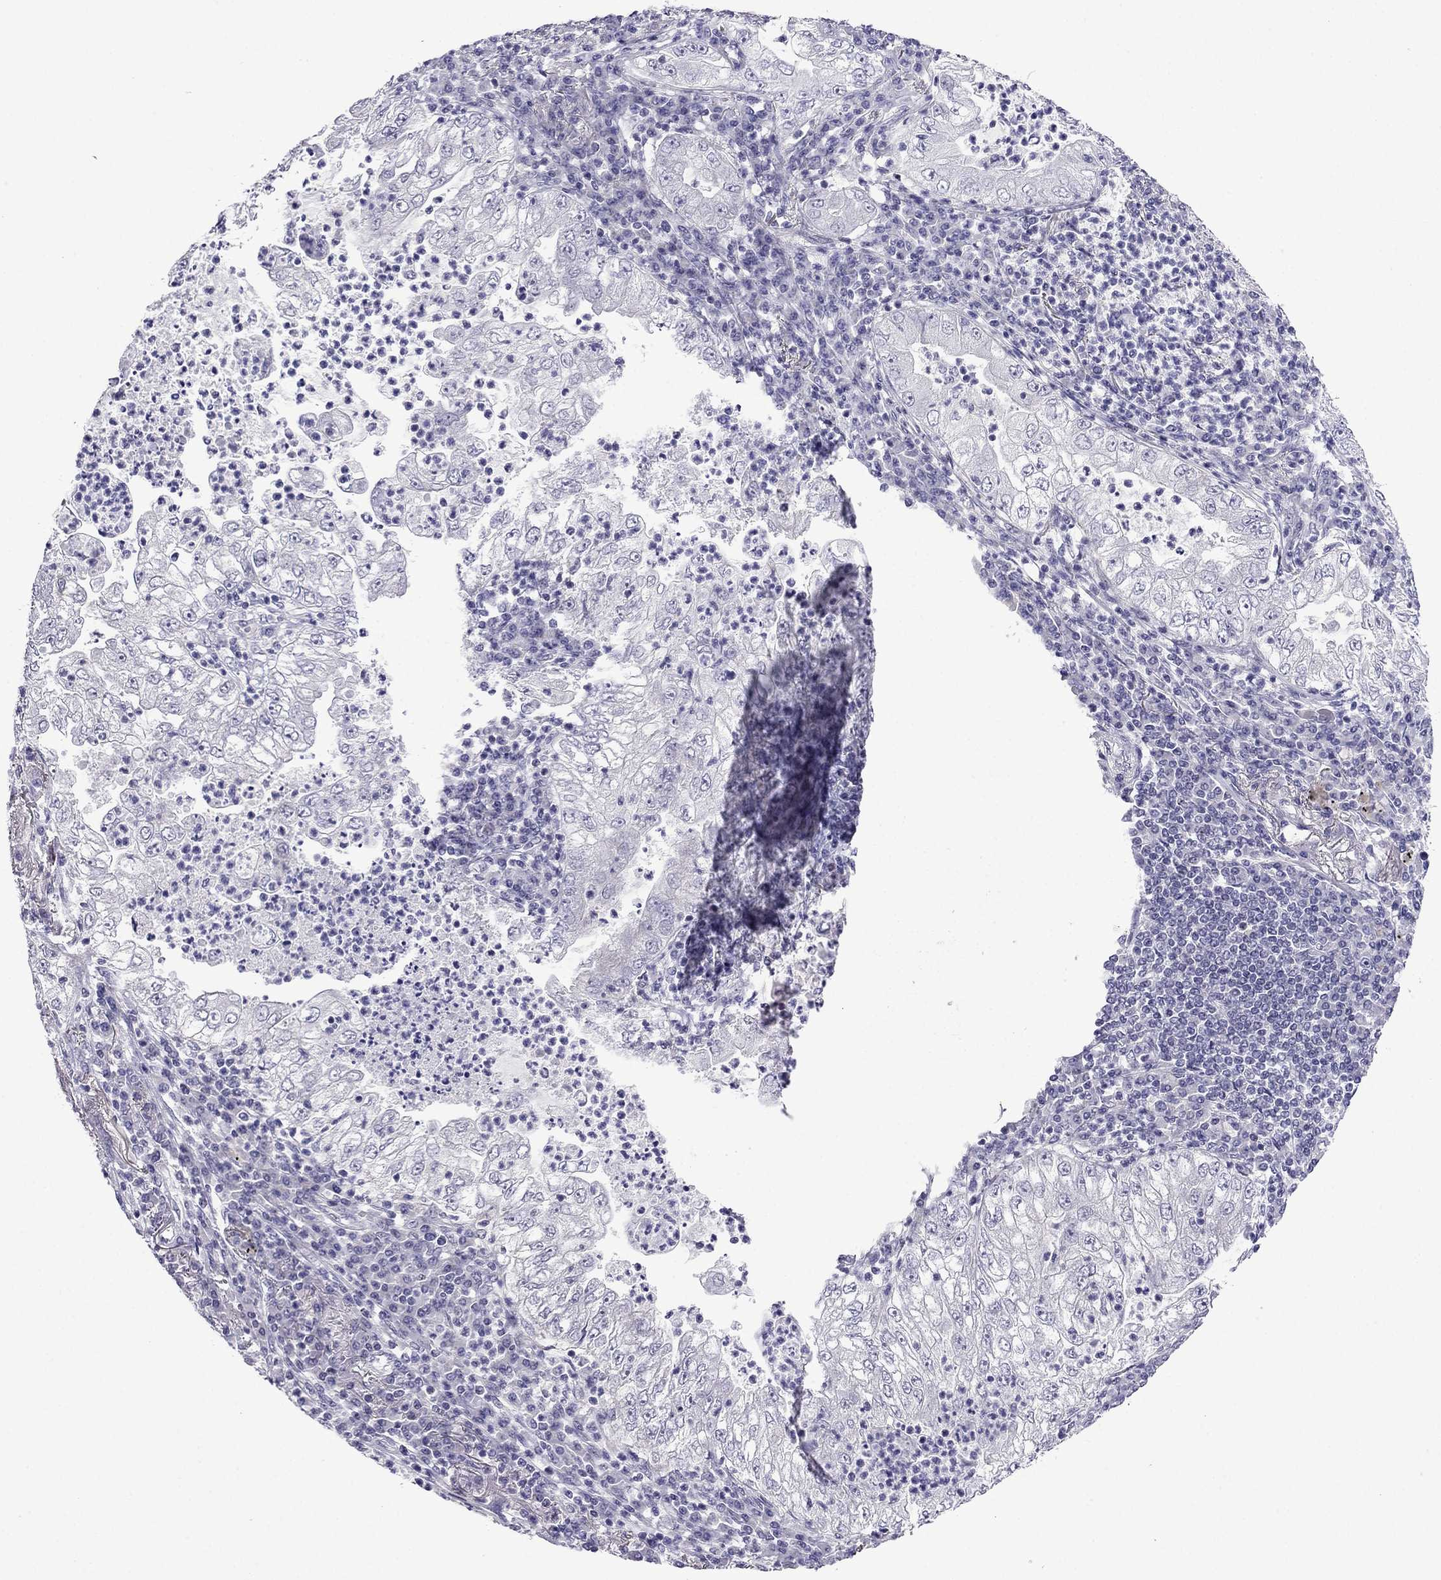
{"staining": {"intensity": "negative", "quantity": "none", "location": "none"}, "tissue": "lung cancer", "cell_type": "Tumor cells", "image_type": "cancer", "snomed": [{"axis": "morphology", "description": "Adenocarcinoma, NOS"}, {"axis": "topography", "description": "Lung"}], "caption": "Immunohistochemical staining of lung adenocarcinoma demonstrates no significant positivity in tumor cells.", "gene": "POM121L12", "patient": {"sex": "female", "age": 73}}